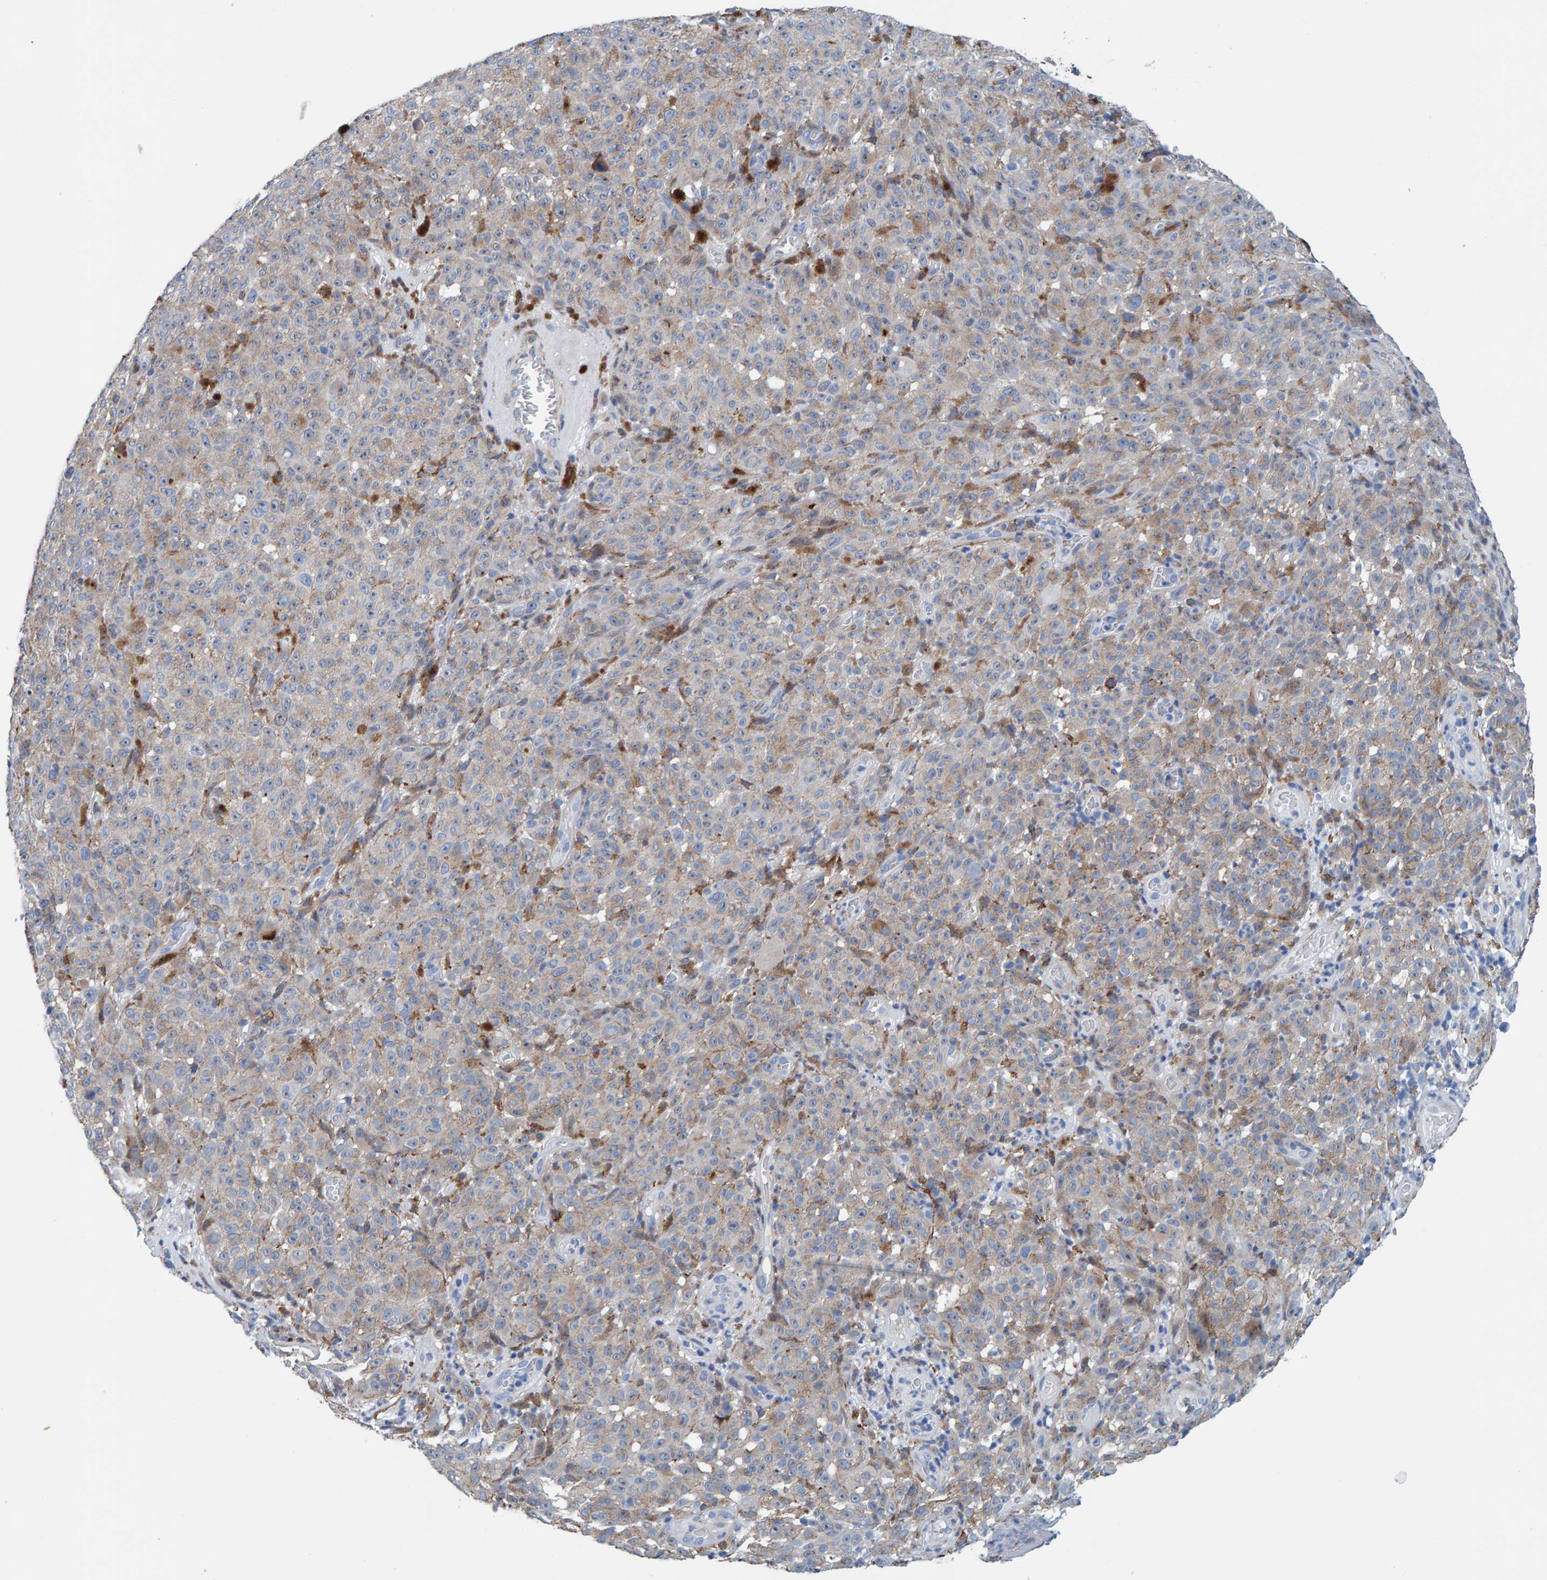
{"staining": {"intensity": "weak", "quantity": "<25%", "location": "cytoplasmic/membranous"}, "tissue": "melanoma", "cell_type": "Tumor cells", "image_type": "cancer", "snomed": [{"axis": "morphology", "description": "Malignant melanoma, NOS"}, {"axis": "topography", "description": "Skin"}], "caption": "DAB (3,3'-diaminobenzidine) immunohistochemical staining of melanoma displays no significant positivity in tumor cells.", "gene": "LRP1", "patient": {"sex": "female", "age": 82}}